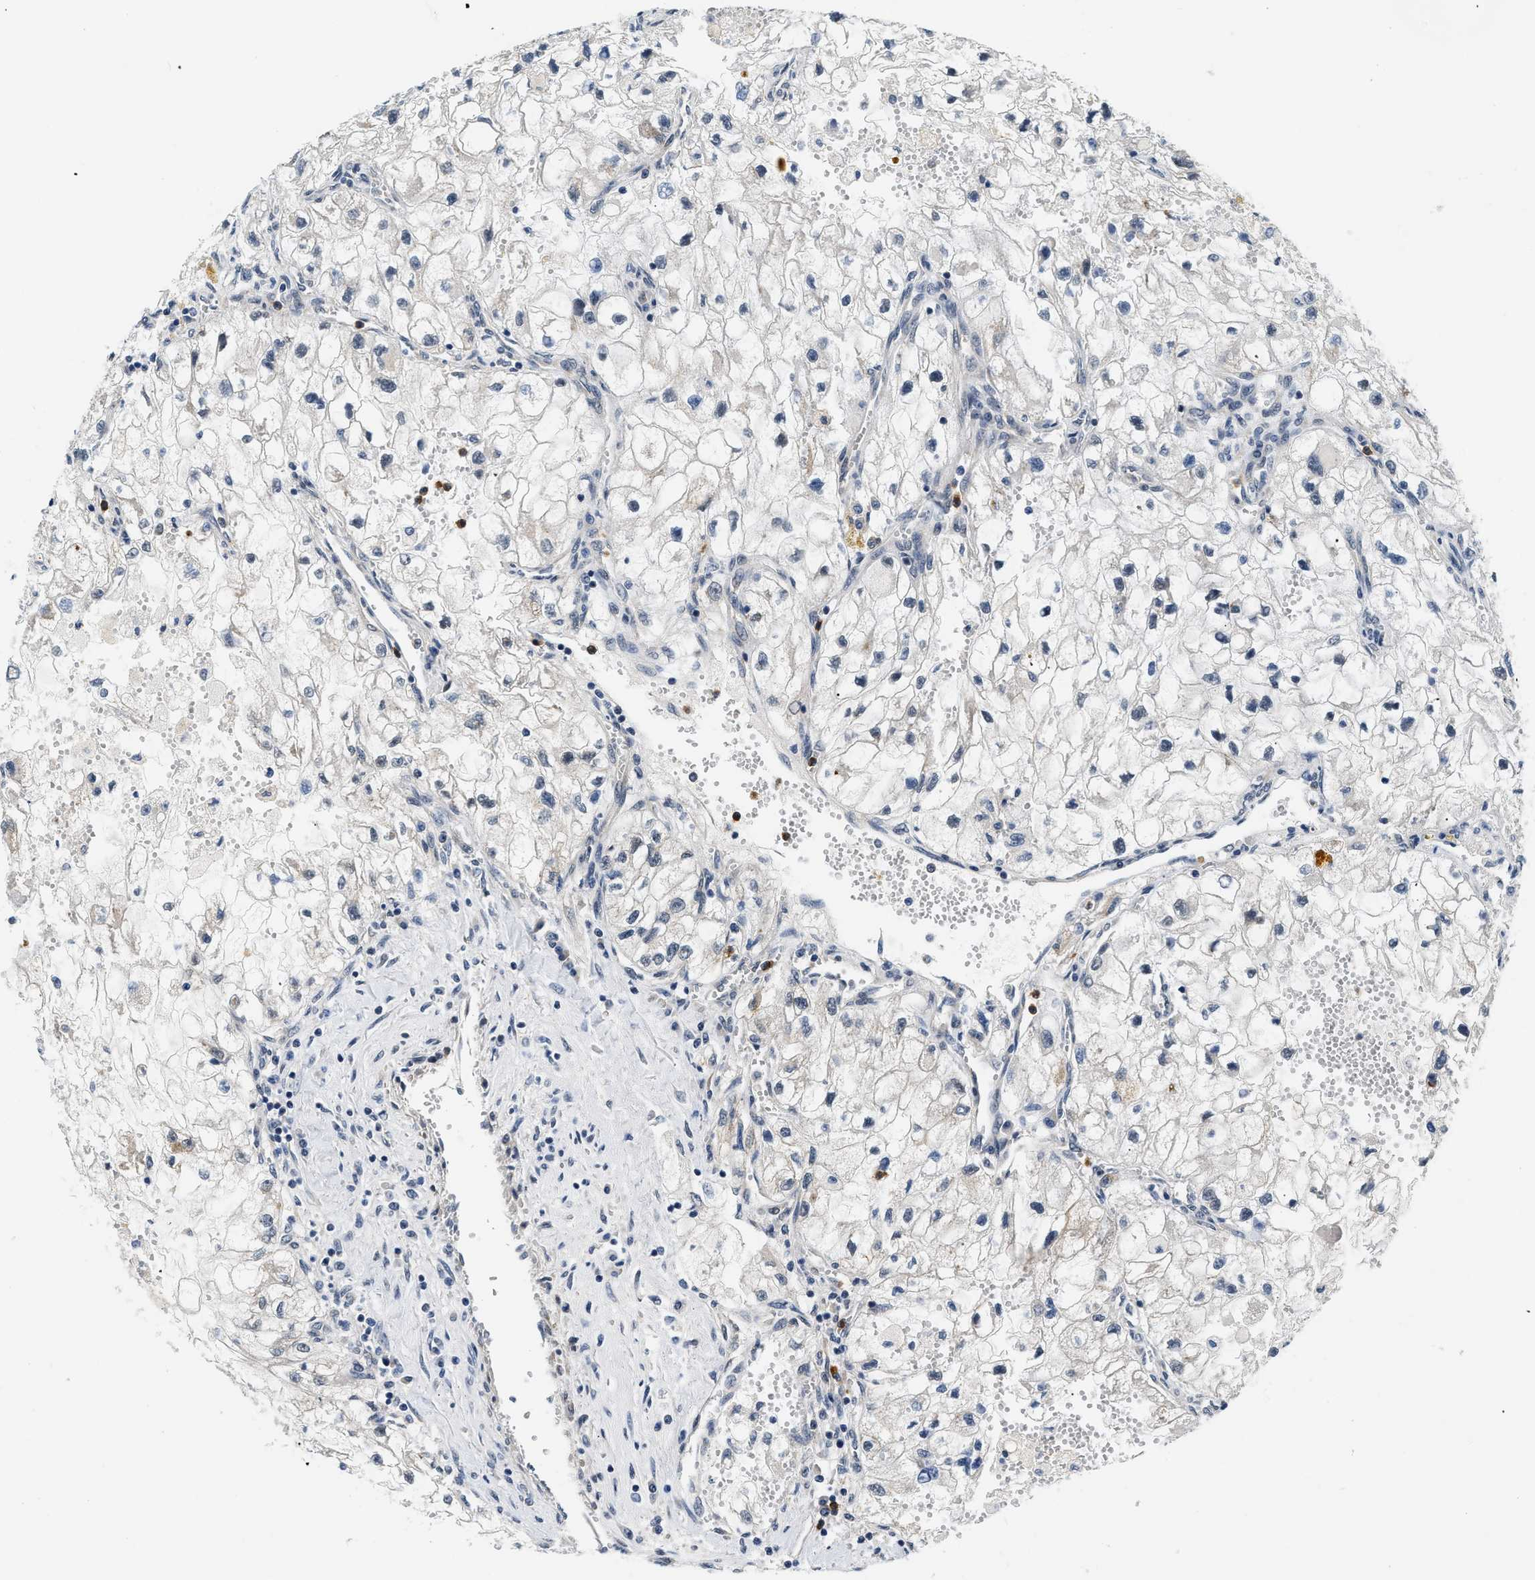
{"staining": {"intensity": "negative", "quantity": "none", "location": "none"}, "tissue": "renal cancer", "cell_type": "Tumor cells", "image_type": "cancer", "snomed": [{"axis": "morphology", "description": "Adenocarcinoma, NOS"}, {"axis": "topography", "description": "Kidney"}], "caption": "Protein analysis of renal adenocarcinoma exhibits no significant staining in tumor cells. Brightfield microscopy of immunohistochemistry (IHC) stained with DAB (3,3'-diaminobenzidine) (brown) and hematoxylin (blue), captured at high magnification.", "gene": "SMAD4", "patient": {"sex": "female", "age": 70}}